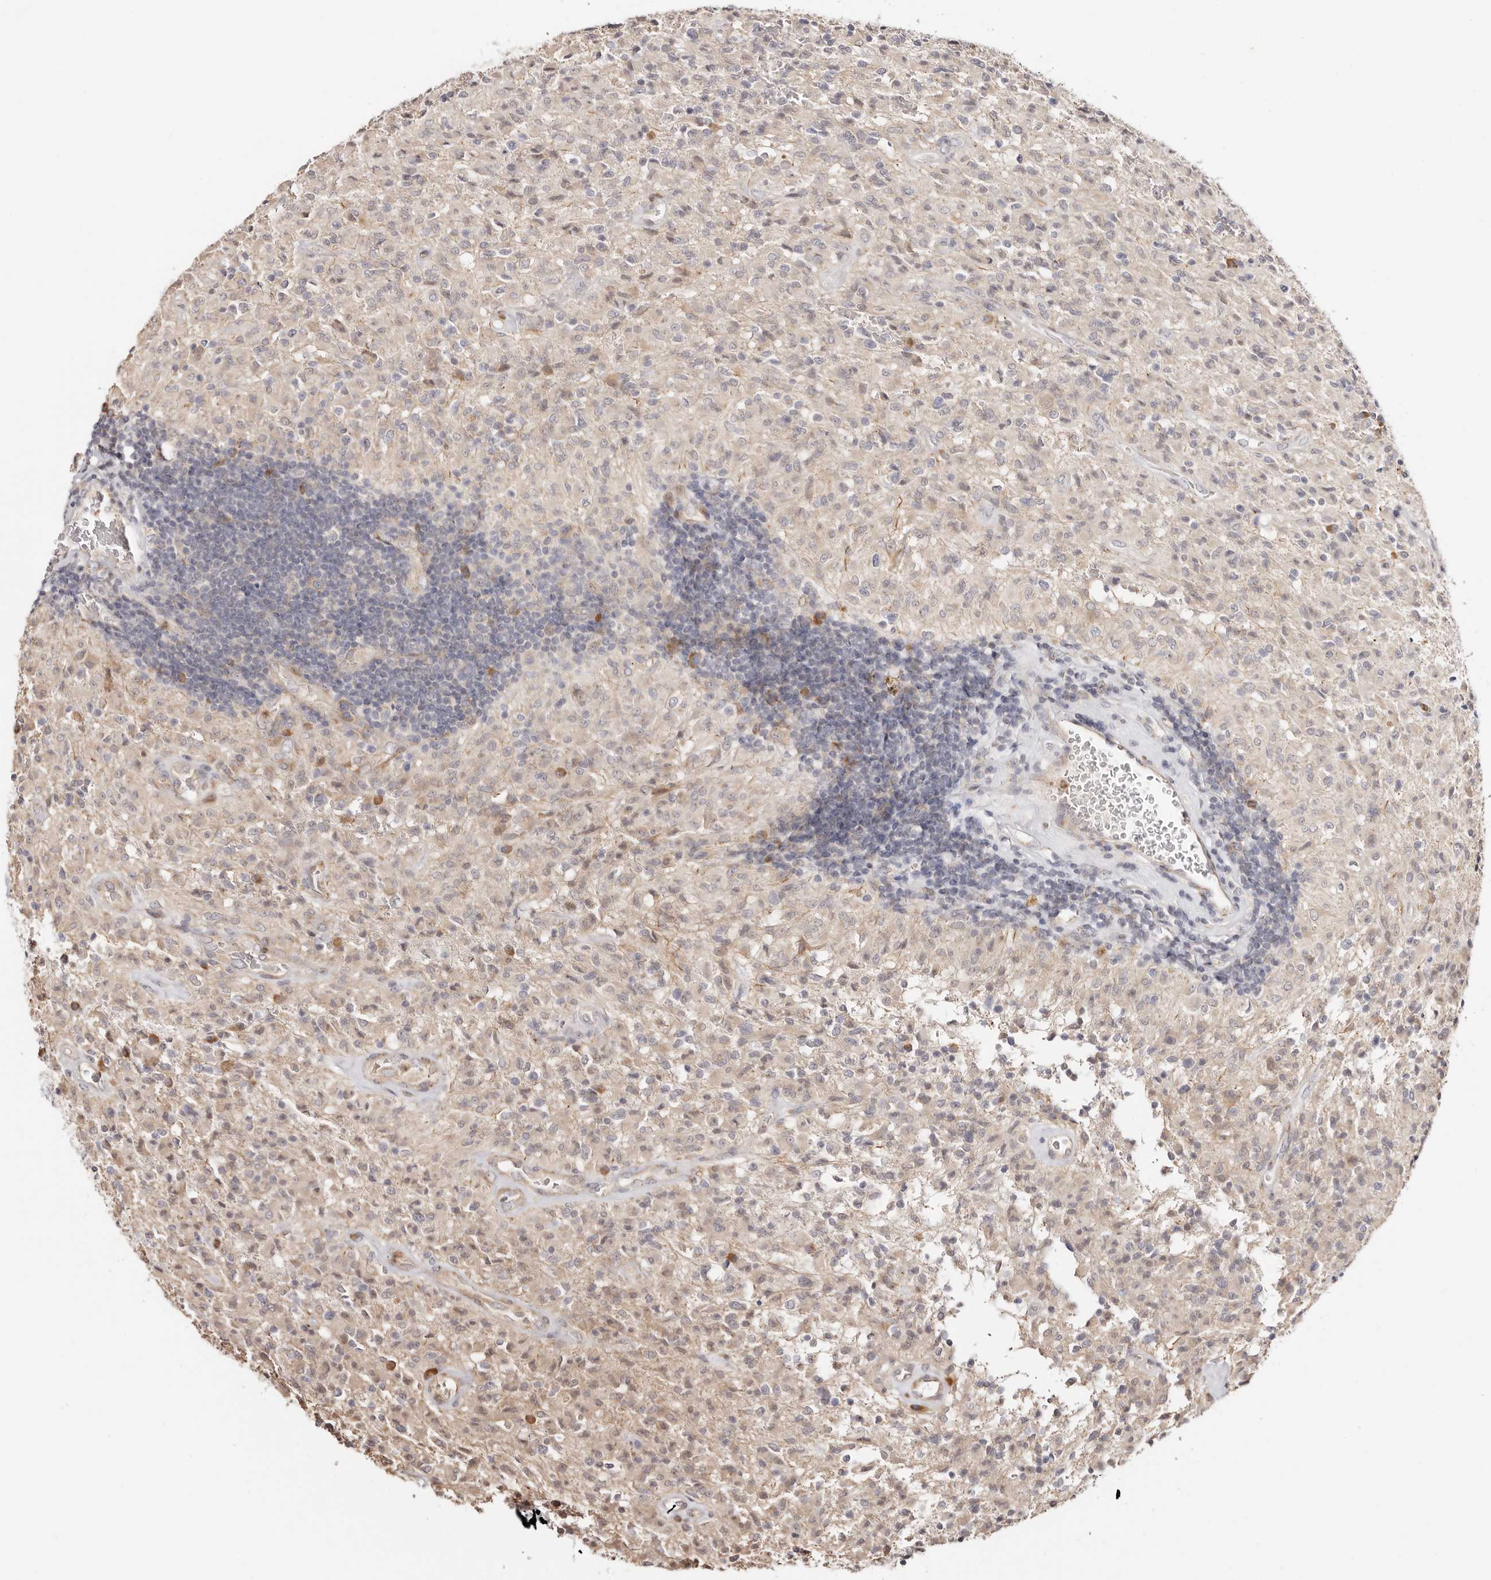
{"staining": {"intensity": "weak", "quantity": "<25%", "location": "cytoplasmic/membranous,nuclear"}, "tissue": "glioma", "cell_type": "Tumor cells", "image_type": "cancer", "snomed": [{"axis": "morphology", "description": "Glioma, malignant, High grade"}, {"axis": "topography", "description": "Brain"}], "caption": "The histopathology image displays no staining of tumor cells in malignant high-grade glioma. (DAB immunohistochemistry (IHC), high magnification).", "gene": "BCL2L15", "patient": {"sex": "female", "age": 57}}